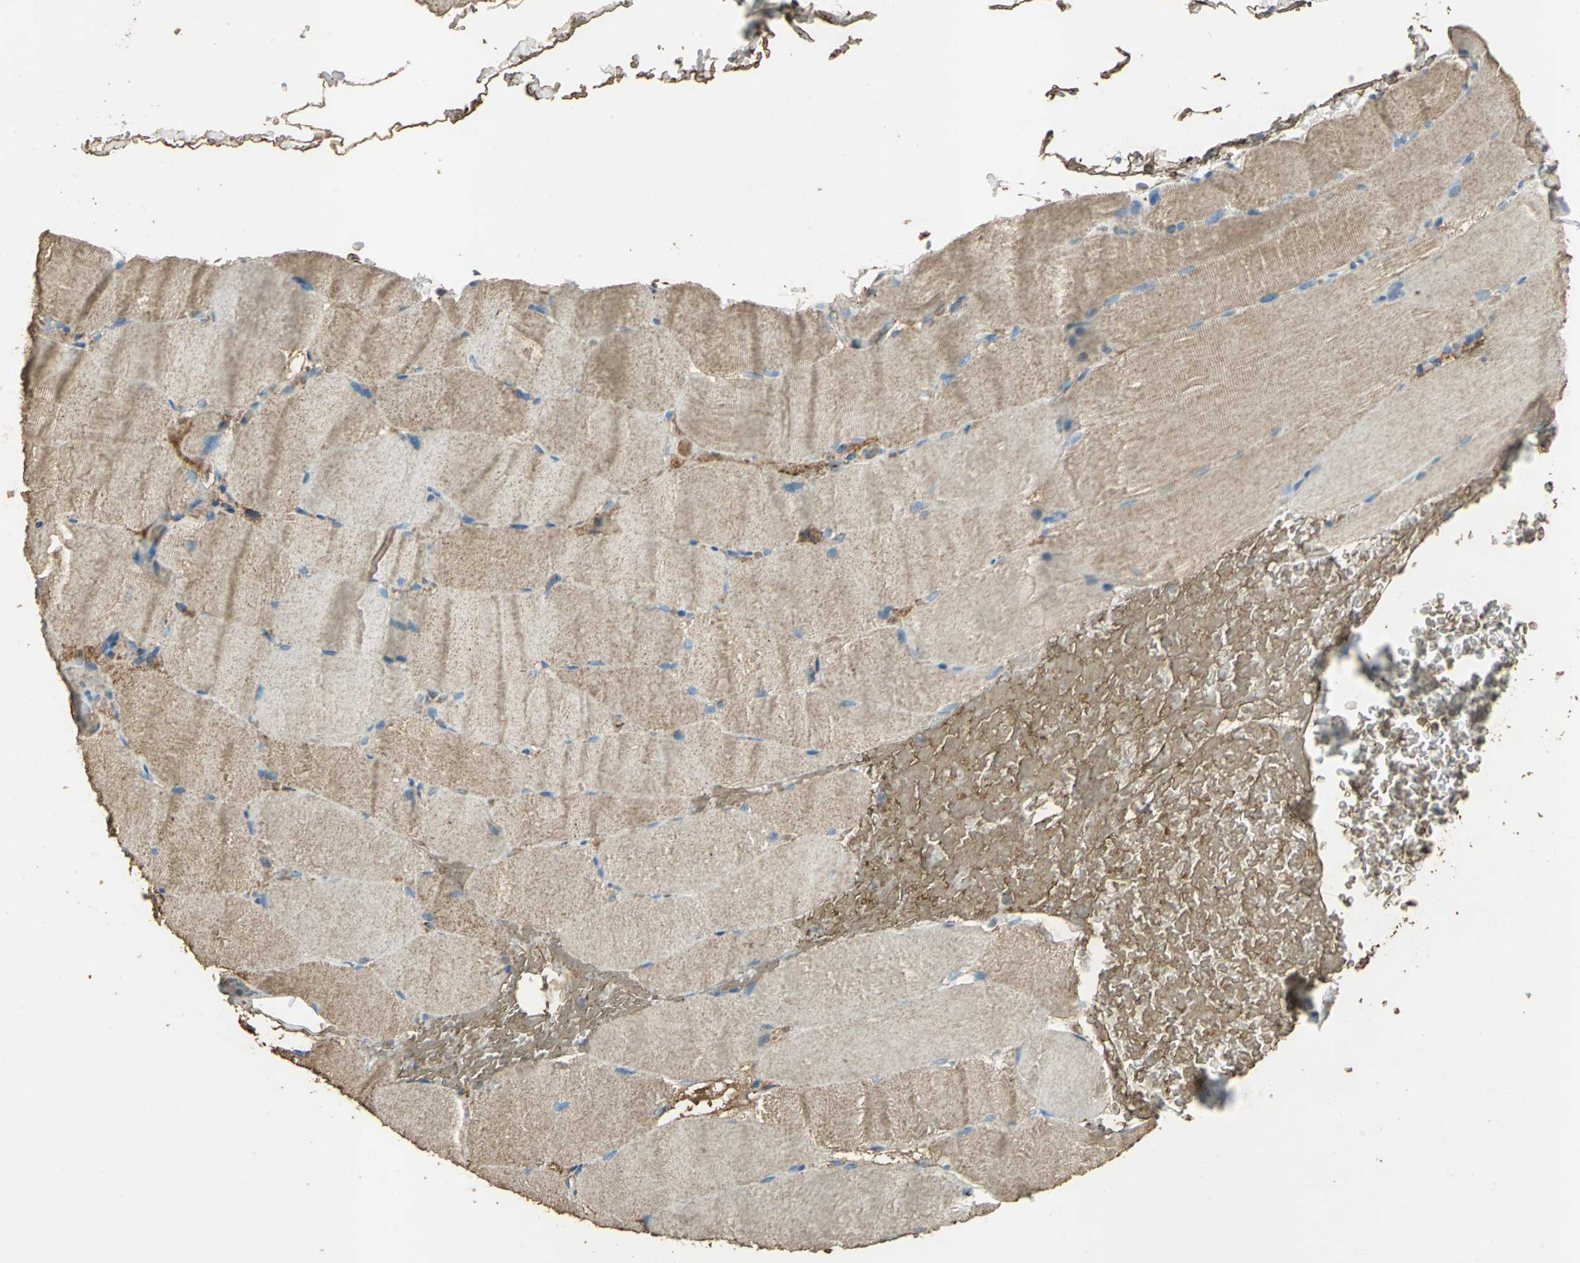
{"staining": {"intensity": "moderate", "quantity": ">75%", "location": "cytoplasmic/membranous"}, "tissue": "skeletal muscle", "cell_type": "Myocytes", "image_type": "normal", "snomed": [{"axis": "morphology", "description": "Normal tissue, NOS"}, {"axis": "topography", "description": "Skeletal muscle"}, {"axis": "topography", "description": "Parathyroid gland"}], "caption": "Skeletal muscle stained for a protein (brown) displays moderate cytoplasmic/membranous positive positivity in about >75% of myocytes.", "gene": "TRAPPC2", "patient": {"sex": "female", "age": 37}}